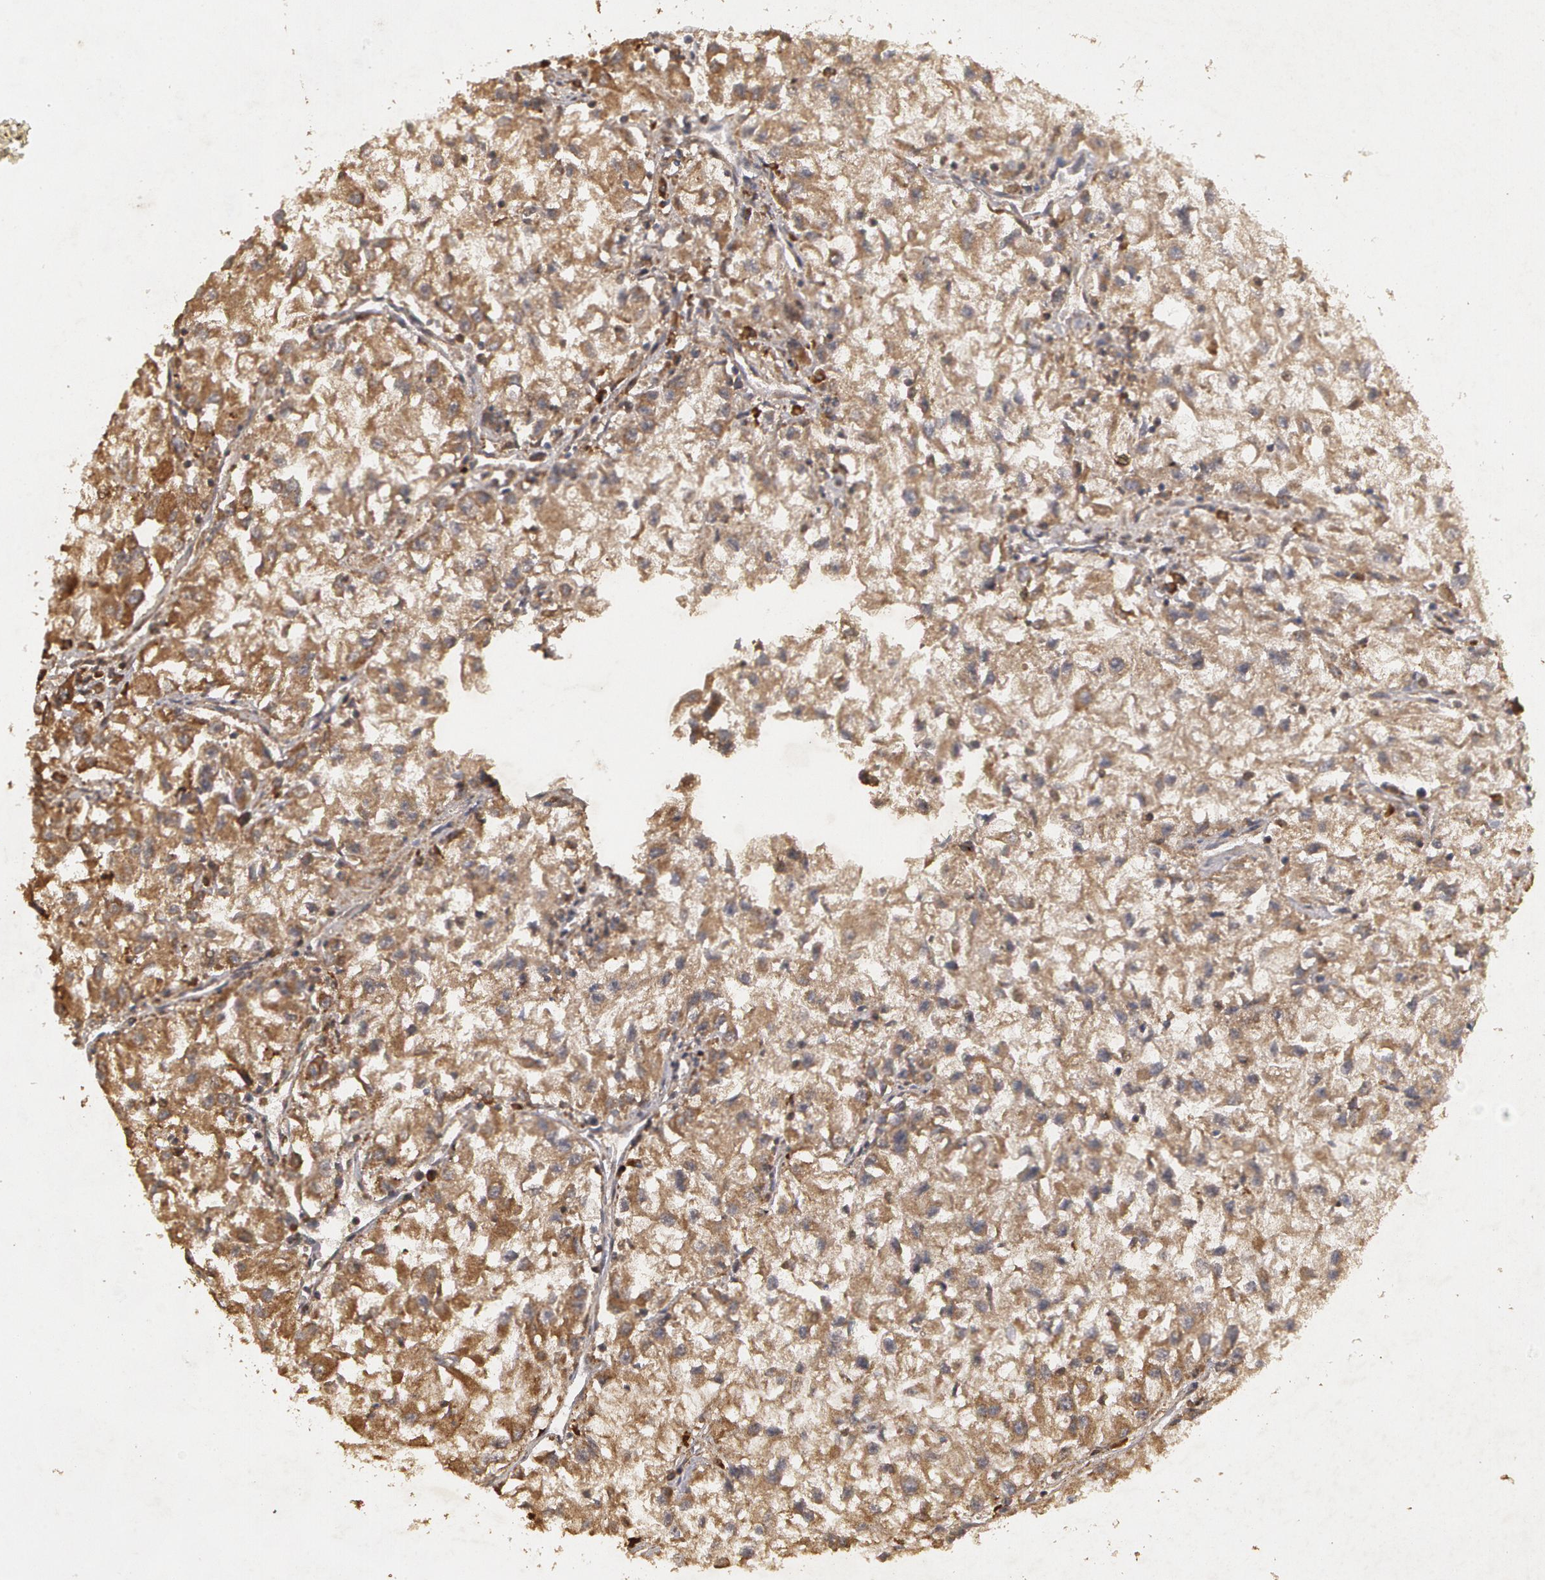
{"staining": {"intensity": "weak", "quantity": ">75%", "location": "cytoplasmic/membranous"}, "tissue": "renal cancer", "cell_type": "Tumor cells", "image_type": "cancer", "snomed": [{"axis": "morphology", "description": "Adenocarcinoma, NOS"}, {"axis": "topography", "description": "Kidney"}], "caption": "Tumor cells demonstrate weak cytoplasmic/membranous staining in about >75% of cells in renal cancer (adenocarcinoma). (DAB (3,3'-diaminobenzidine) IHC, brown staining for protein, blue staining for nuclei).", "gene": "CALR", "patient": {"sex": "male", "age": 59}}